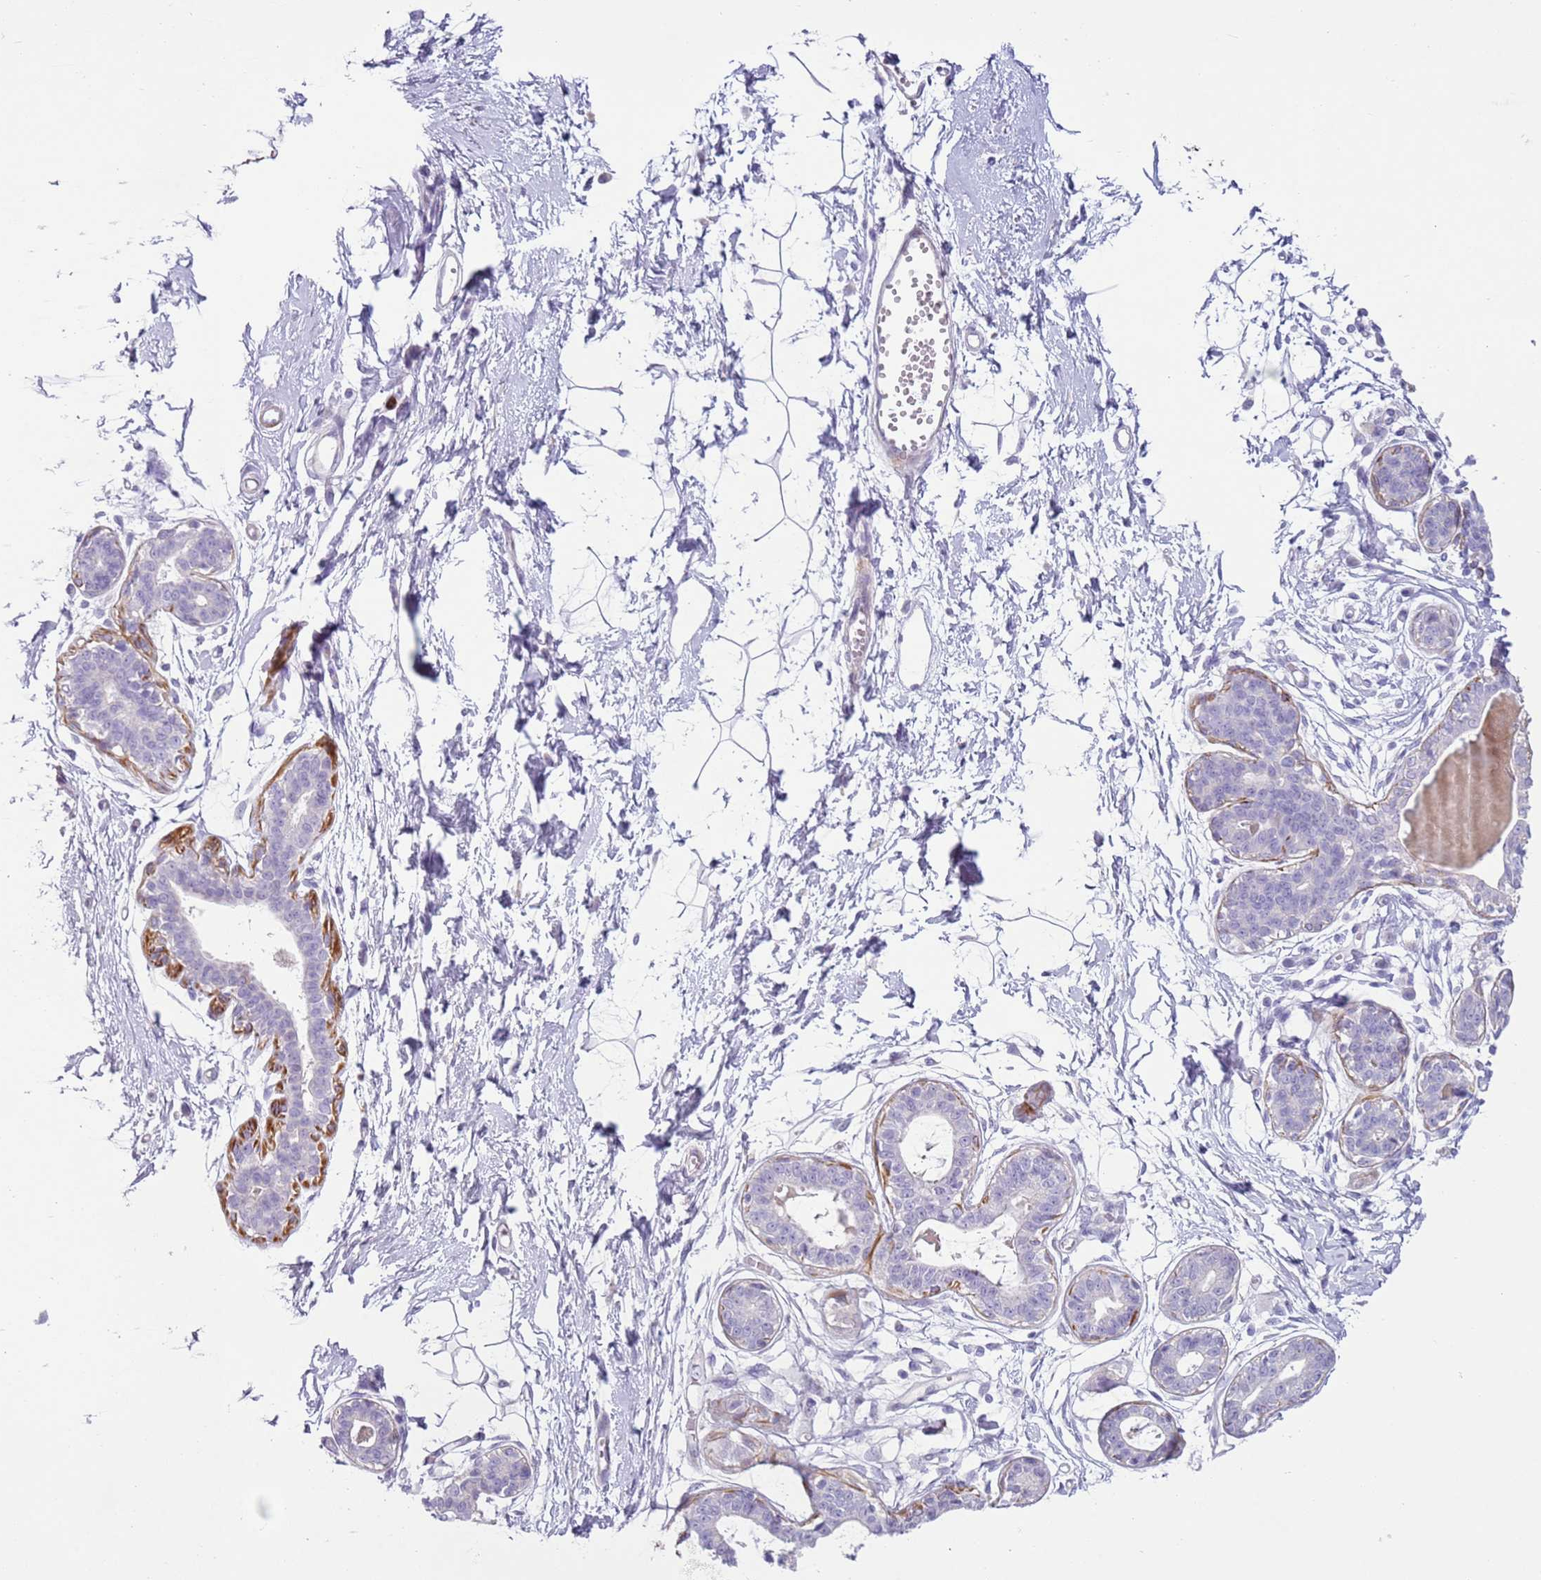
{"staining": {"intensity": "negative", "quantity": "none", "location": "none"}, "tissue": "breast", "cell_type": "Adipocytes", "image_type": "normal", "snomed": [{"axis": "morphology", "description": "Normal tissue, NOS"}, {"axis": "topography", "description": "Breast"}], "caption": "This image is of benign breast stained with IHC to label a protein in brown with the nuclei are counter-stained blue. There is no positivity in adipocytes. Nuclei are stained in blue.", "gene": "ZNF239", "patient": {"sex": "female", "age": 45}}